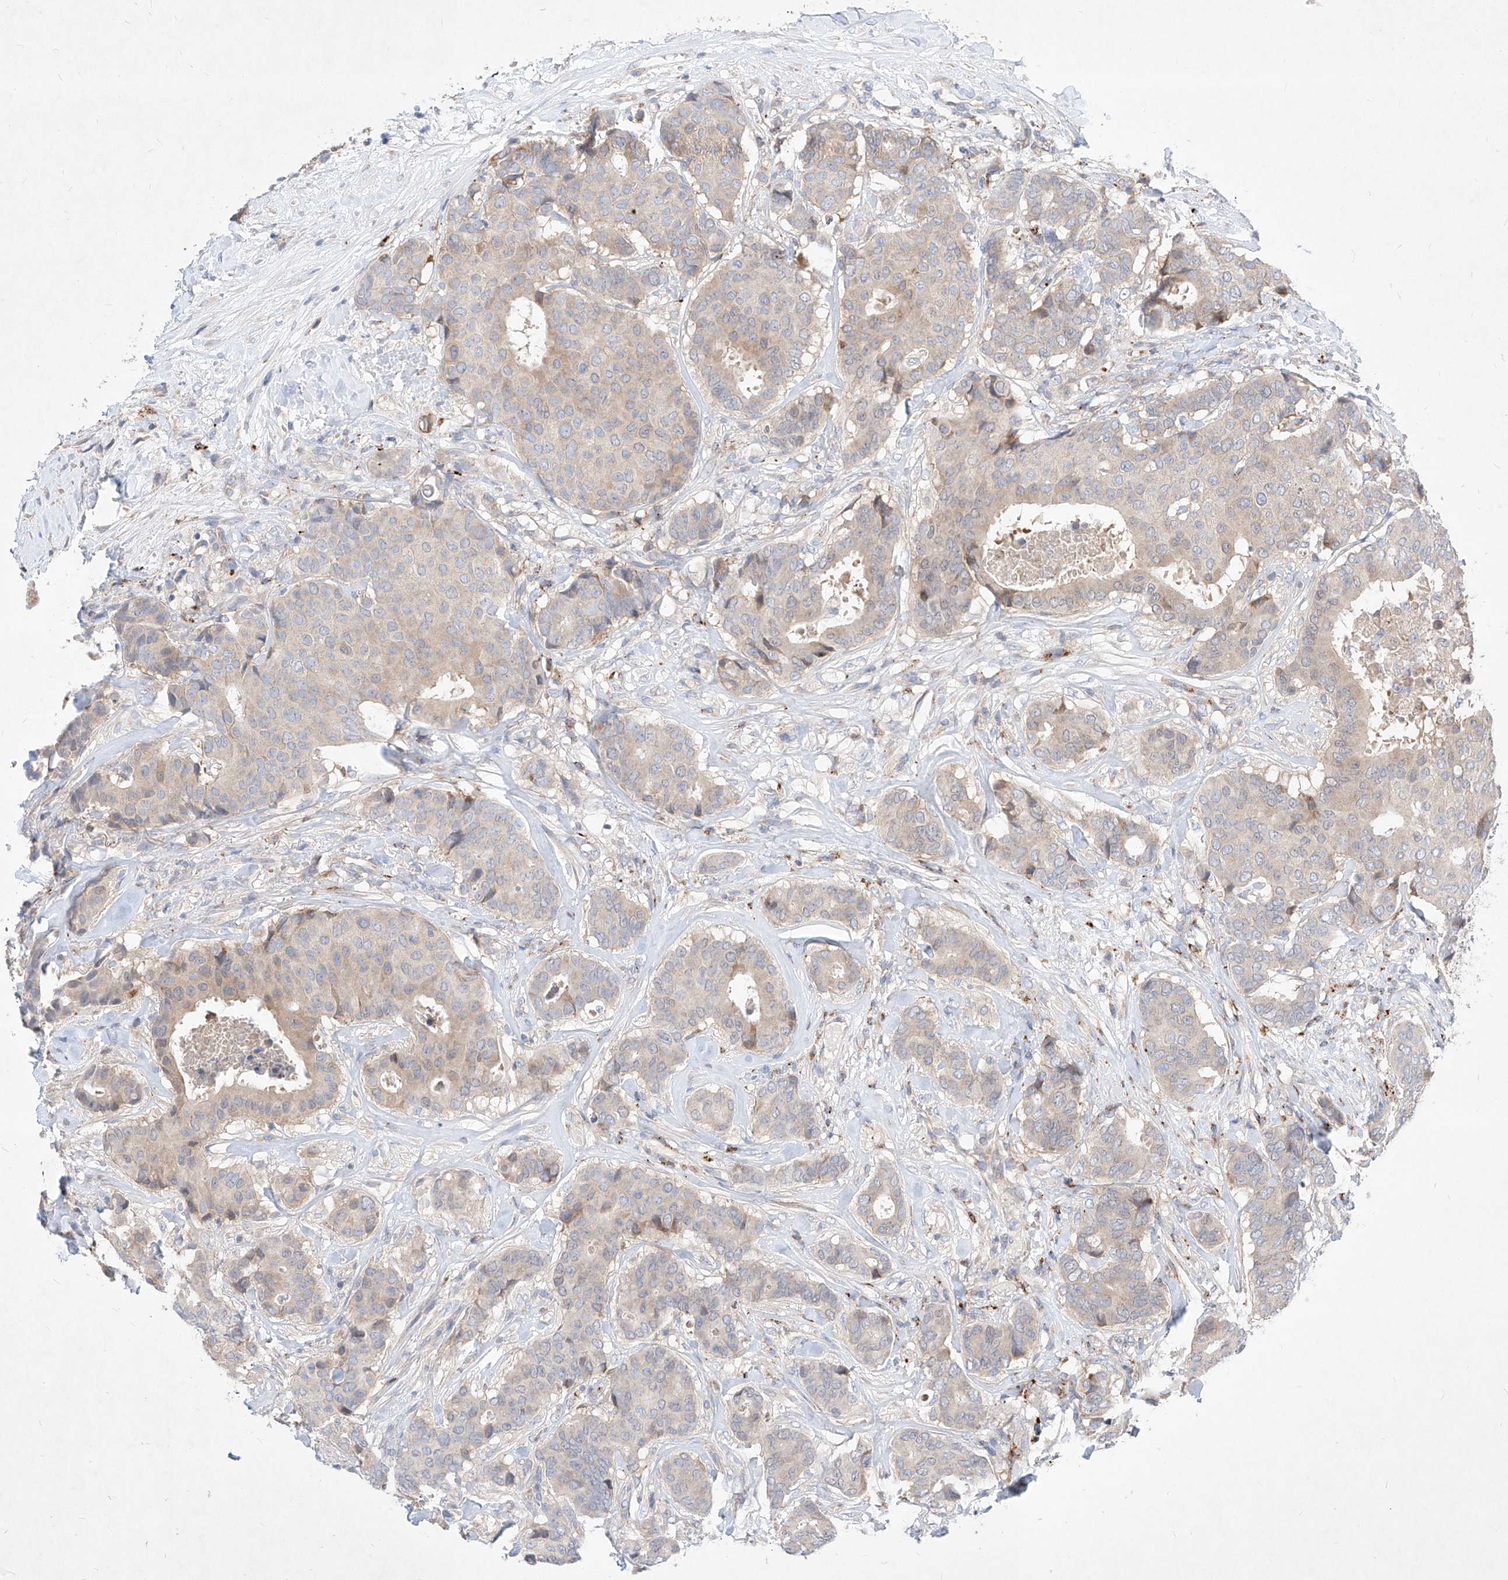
{"staining": {"intensity": "weak", "quantity": "25%-75%", "location": "cytoplasmic/membranous"}, "tissue": "breast cancer", "cell_type": "Tumor cells", "image_type": "cancer", "snomed": [{"axis": "morphology", "description": "Duct carcinoma"}, {"axis": "topography", "description": "Breast"}], "caption": "Human breast cancer (invasive ductal carcinoma) stained with a brown dye displays weak cytoplasmic/membranous positive expression in approximately 25%-75% of tumor cells.", "gene": "TSNAX", "patient": {"sex": "female", "age": 75}}